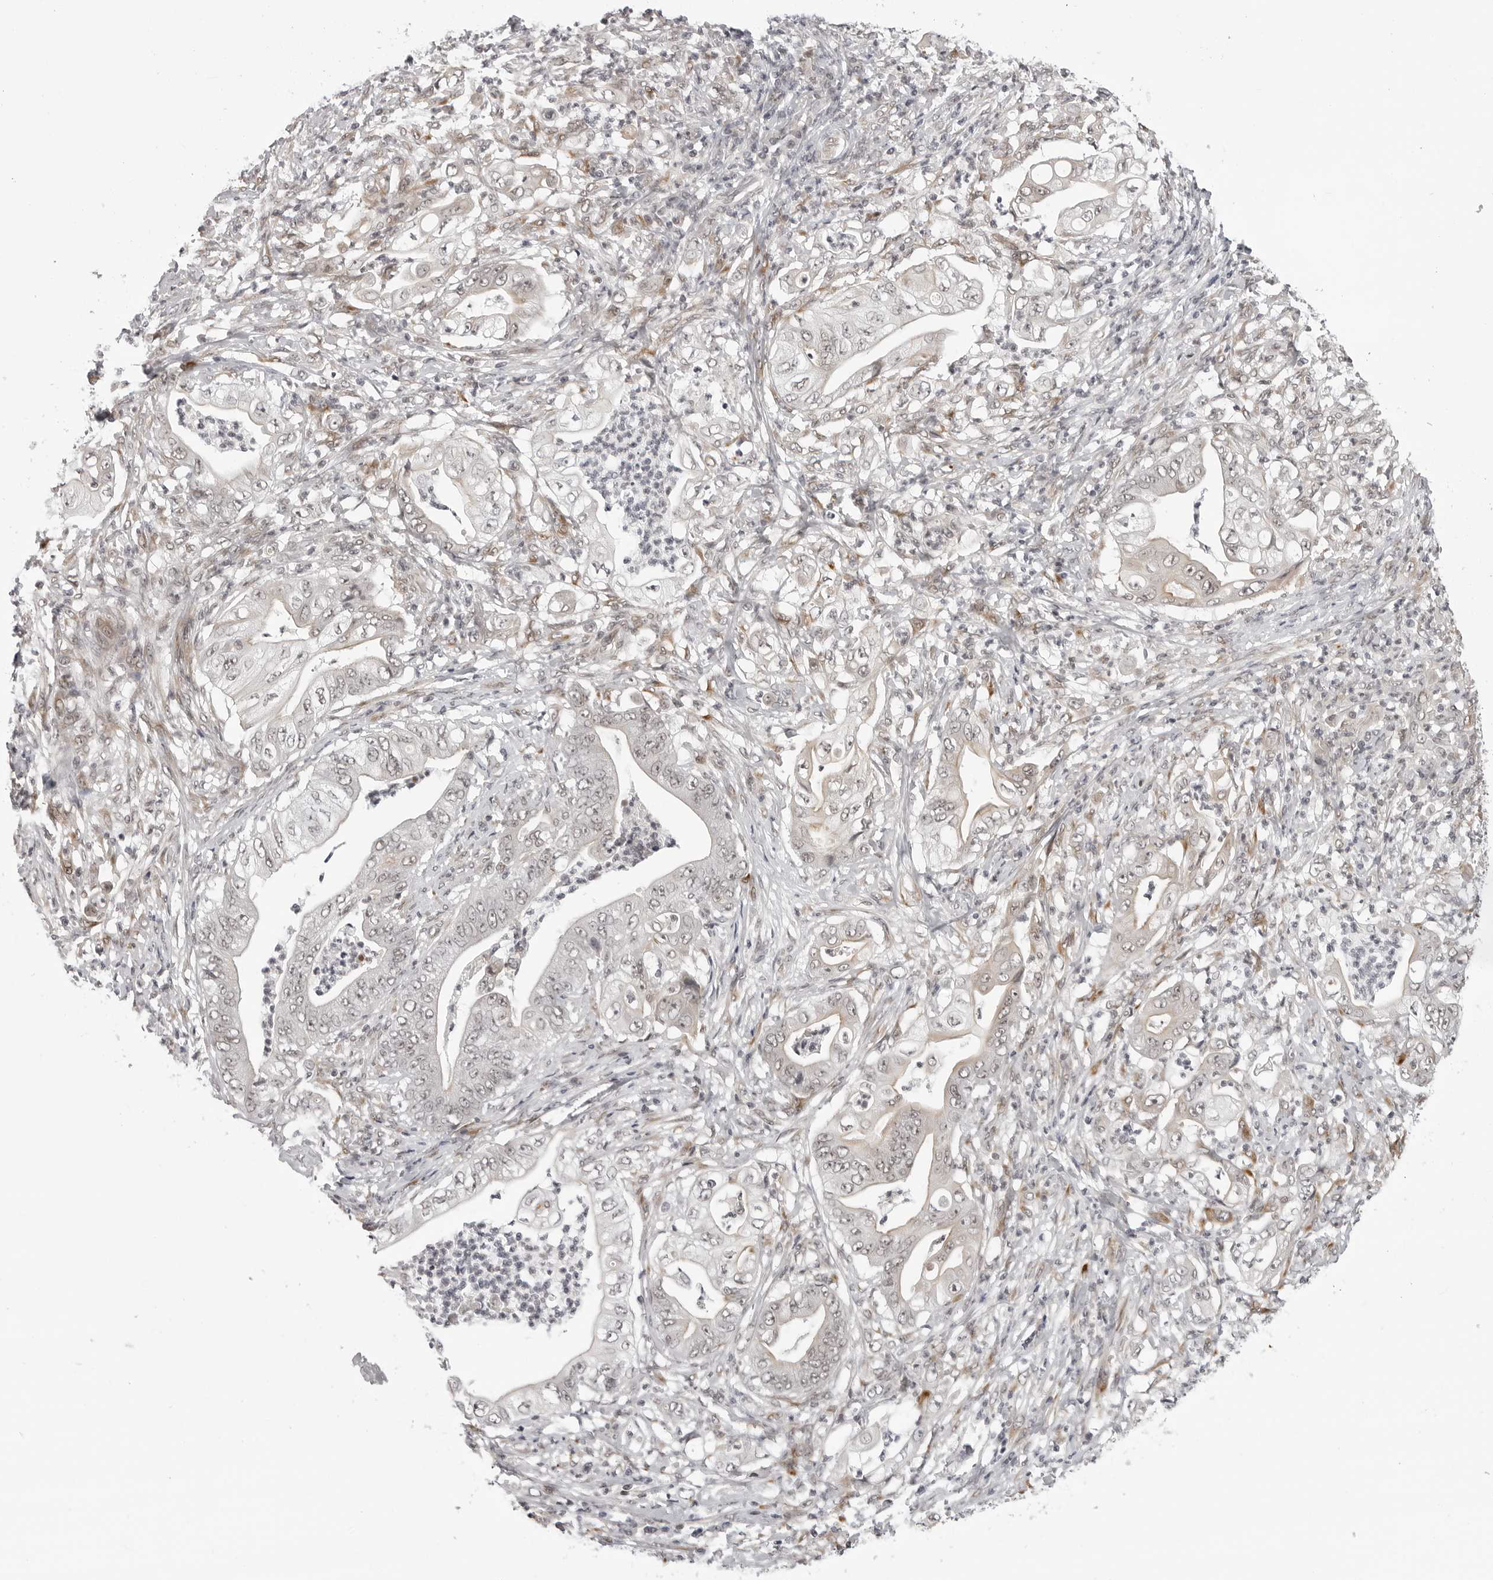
{"staining": {"intensity": "weak", "quantity": "25%-75%", "location": "nuclear"}, "tissue": "stomach cancer", "cell_type": "Tumor cells", "image_type": "cancer", "snomed": [{"axis": "morphology", "description": "Adenocarcinoma, NOS"}, {"axis": "topography", "description": "Stomach"}], "caption": "Stomach adenocarcinoma tissue reveals weak nuclear expression in approximately 25%-75% of tumor cells, visualized by immunohistochemistry.", "gene": "PHF3", "patient": {"sex": "female", "age": 73}}